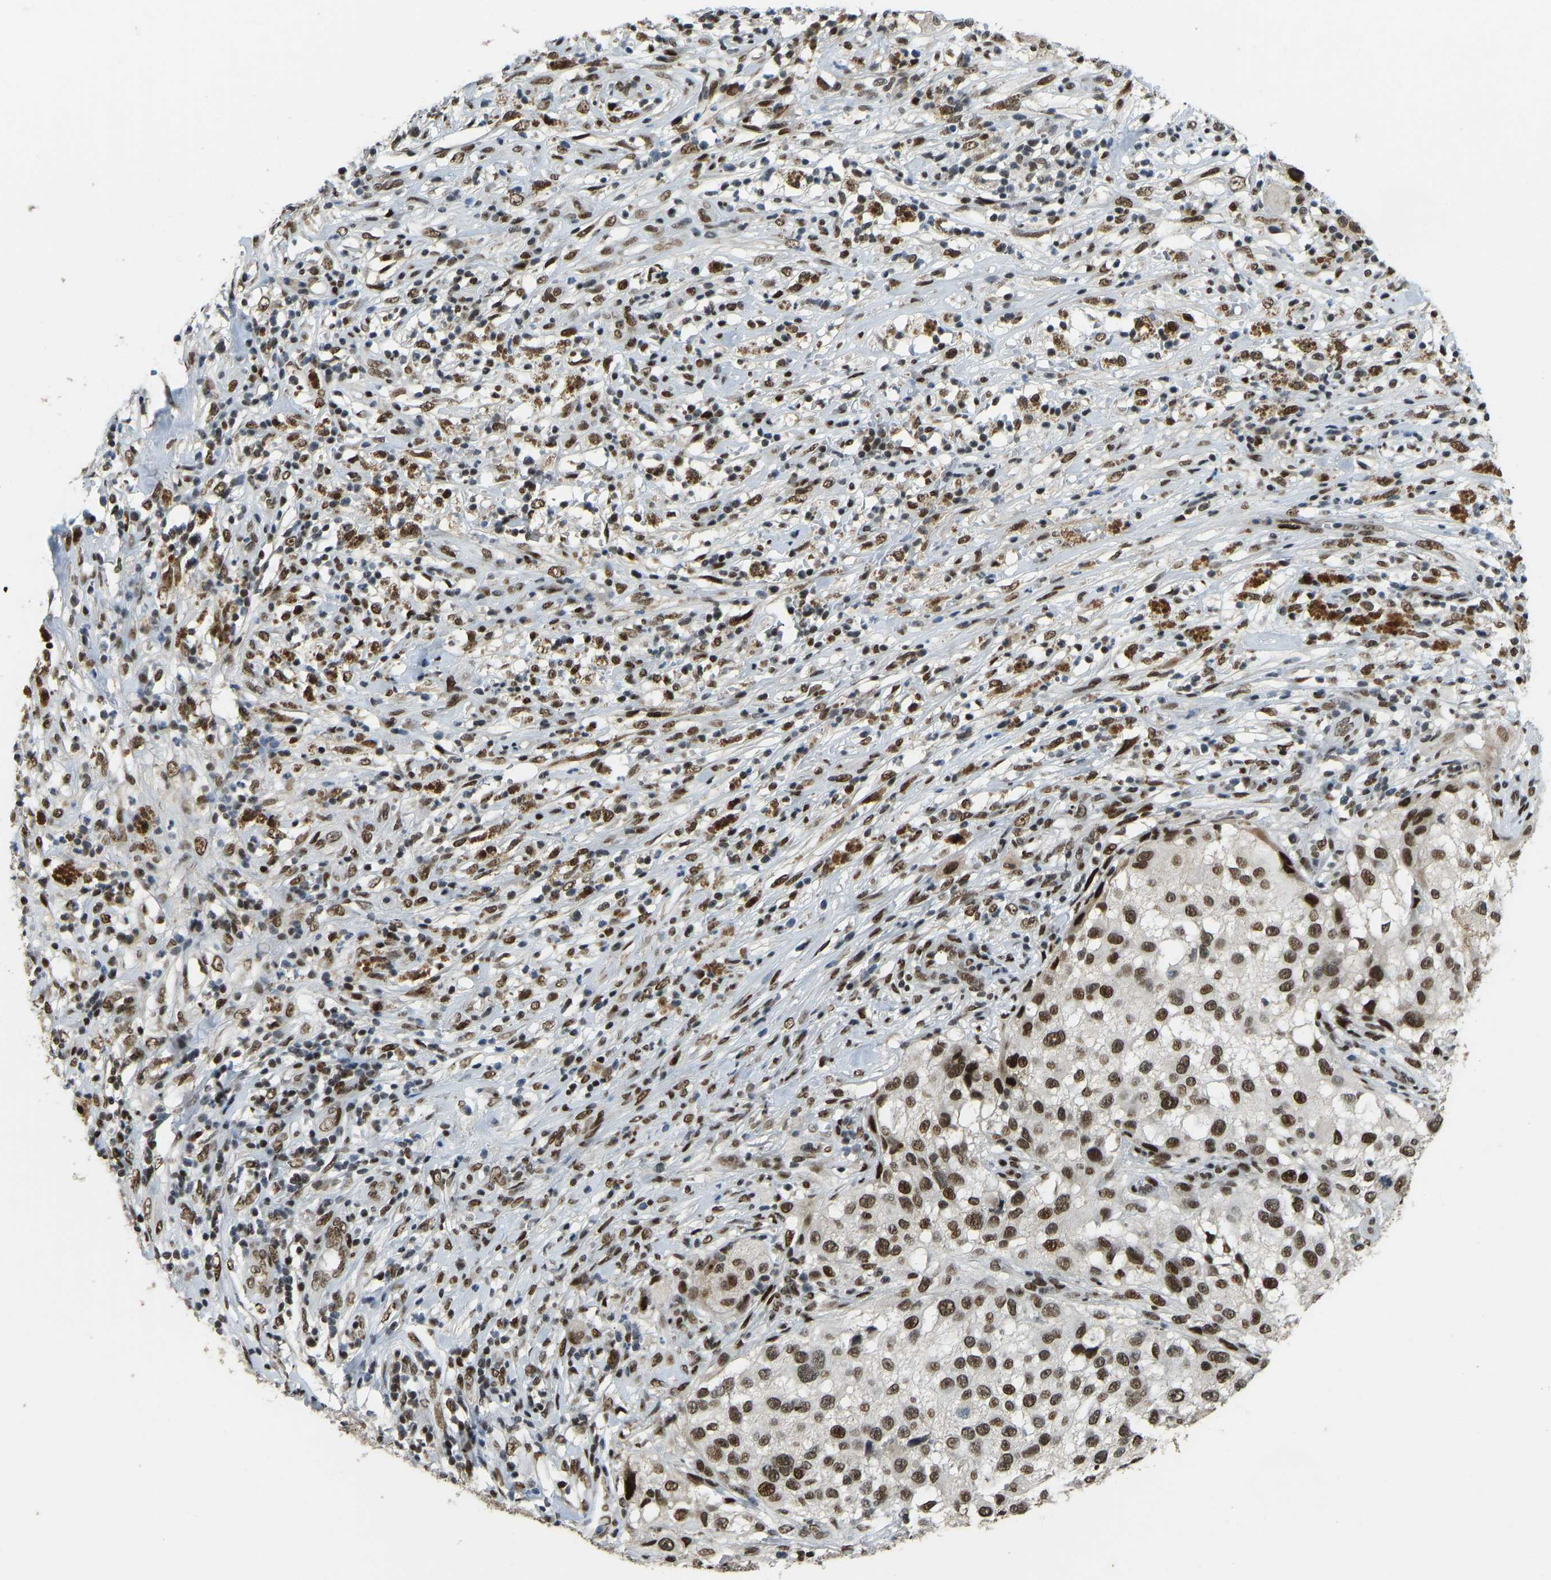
{"staining": {"intensity": "strong", "quantity": ">75%", "location": "nuclear"}, "tissue": "melanoma", "cell_type": "Tumor cells", "image_type": "cancer", "snomed": [{"axis": "morphology", "description": "Necrosis, NOS"}, {"axis": "morphology", "description": "Malignant melanoma, NOS"}, {"axis": "topography", "description": "Skin"}], "caption": "Immunohistochemistry photomicrograph of human malignant melanoma stained for a protein (brown), which reveals high levels of strong nuclear staining in about >75% of tumor cells.", "gene": "FOXK1", "patient": {"sex": "female", "age": 87}}